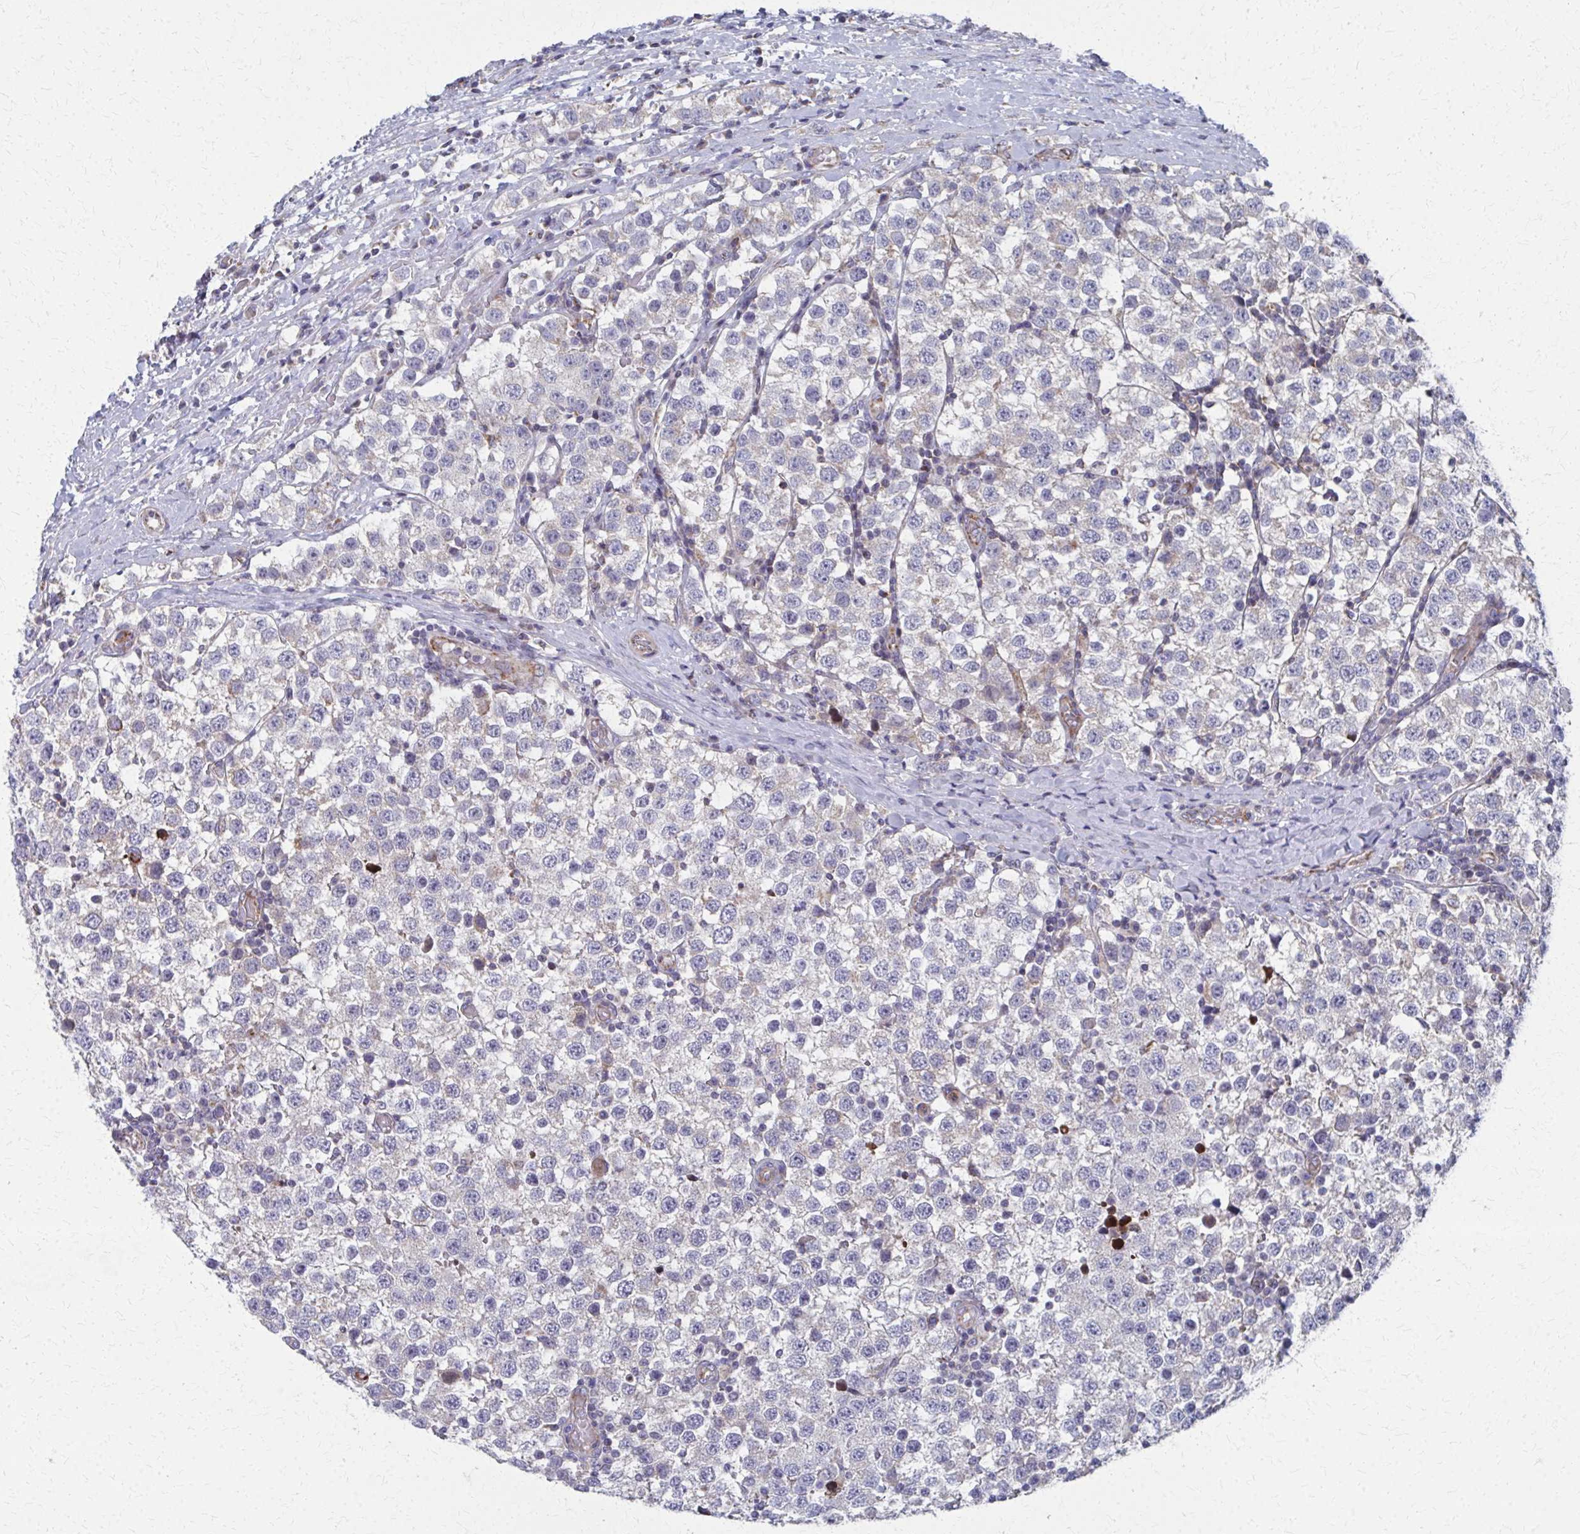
{"staining": {"intensity": "negative", "quantity": "none", "location": "none"}, "tissue": "testis cancer", "cell_type": "Tumor cells", "image_type": "cancer", "snomed": [{"axis": "morphology", "description": "Seminoma, NOS"}, {"axis": "topography", "description": "Testis"}], "caption": "An image of human testis seminoma is negative for staining in tumor cells.", "gene": "FAHD1", "patient": {"sex": "male", "age": 34}}